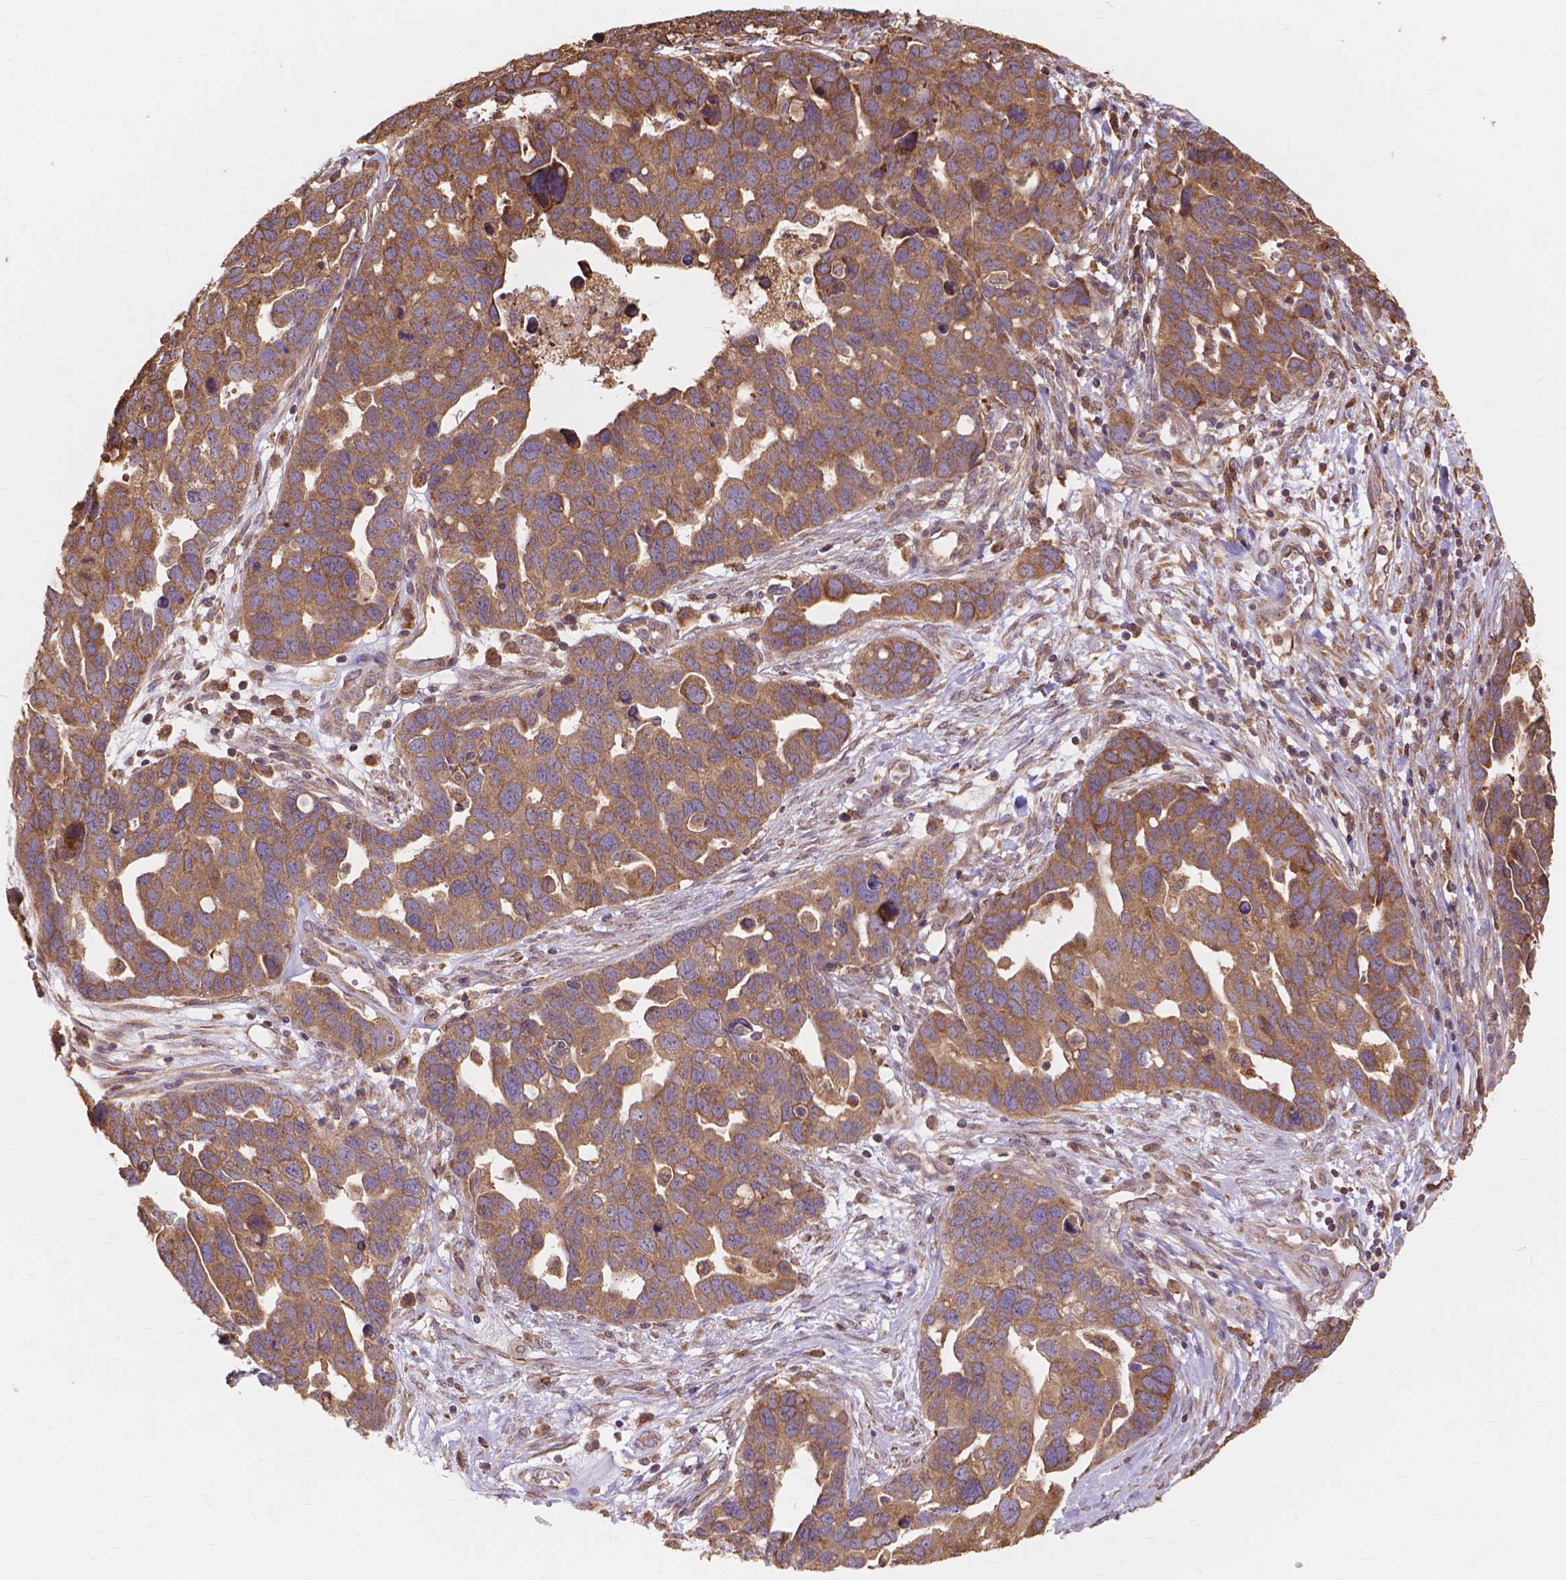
{"staining": {"intensity": "moderate", "quantity": ">75%", "location": "cytoplasmic/membranous"}, "tissue": "ovarian cancer", "cell_type": "Tumor cells", "image_type": "cancer", "snomed": [{"axis": "morphology", "description": "Cystadenocarcinoma, serous, NOS"}, {"axis": "topography", "description": "Ovary"}], "caption": "DAB immunohistochemical staining of human ovarian cancer (serous cystadenocarcinoma) displays moderate cytoplasmic/membranous protein positivity in about >75% of tumor cells.", "gene": "TAB2", "patient": {"sex": "female", "age": 54}}